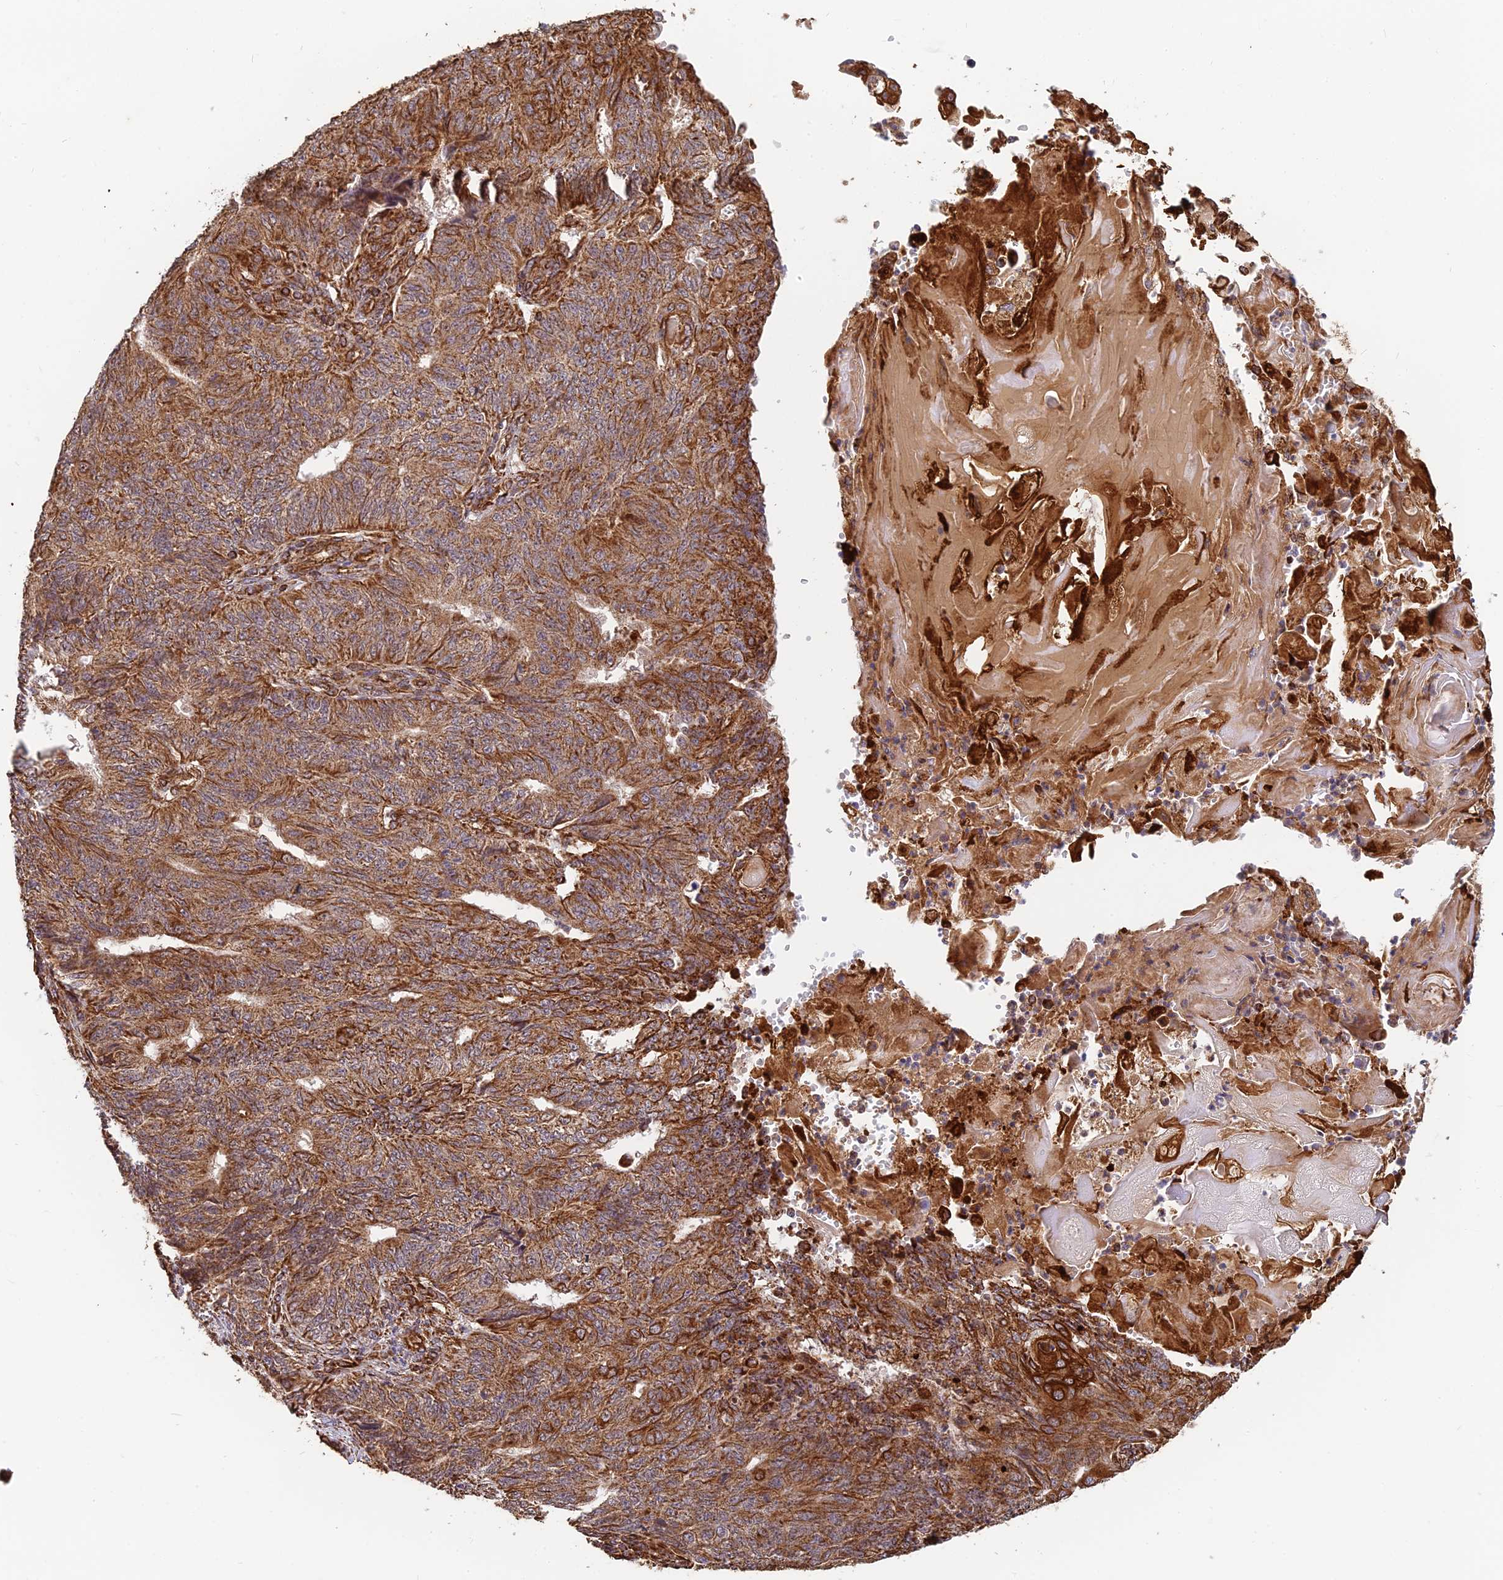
{"staining": {"intensity": "moderate", "quantity": ">75%", "location": "cytoplasmic/membranous"}, "tissue": "endometrial cancer", "cell_type": "Tumor cells", "image_type": "cancer", "snomed": [{"axis": "morphology", "description": "Adenocarcinoma, NOS"}, {"axis": "topography", "description": "Endometrium"}], "caption": "Brown immunohistochemical staining in human endometrial adenocarcinoma displays moderate cytoplasmic/membranous expression in approximately >75% of tumor cells.", "gene": "DSTYK", "patient": {"sex": "female", "age": 32}}